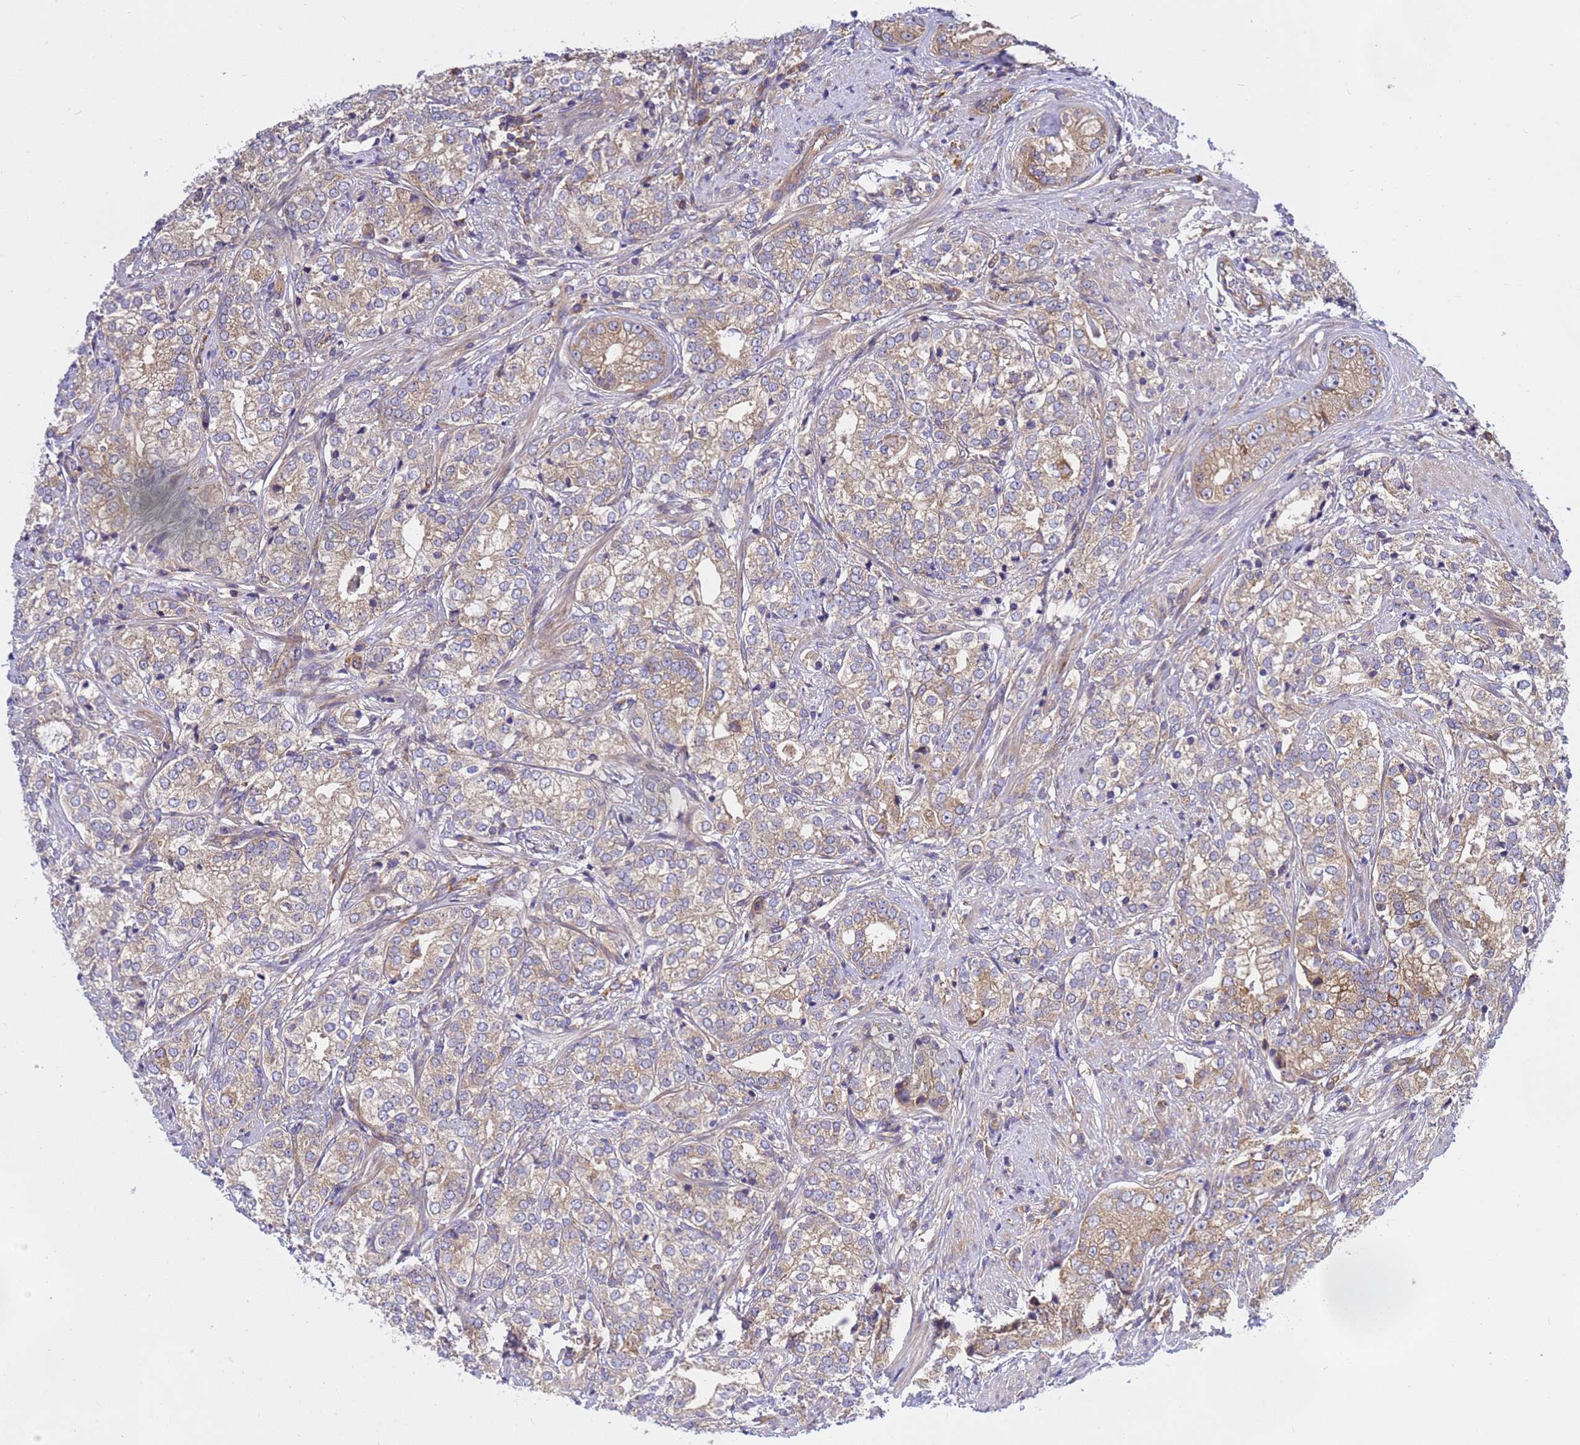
{"staining": {"intensity": "moderate", "quantity": "25%-75%", "location": "cytoplasmic/membranous"}, "tissue": "prostate cancer", "cell_type": "Tumor cells", "image_type": "cancer", "snomed": [{"axis": "morphology", "description": "Adenocarcinoma, High grade"}, {"axis": "topography", "description": "Prostate"}], "caption": "A micrograph showing moderate cytoplasmic/membranous expression in approximately 25%-75% of tumor cells in prostate high-grade adenocarcinoma, as visualized by brown immunohistochemical staining.", "gene": "BECN1", "patient": {"sex": "male", "age": 69}}